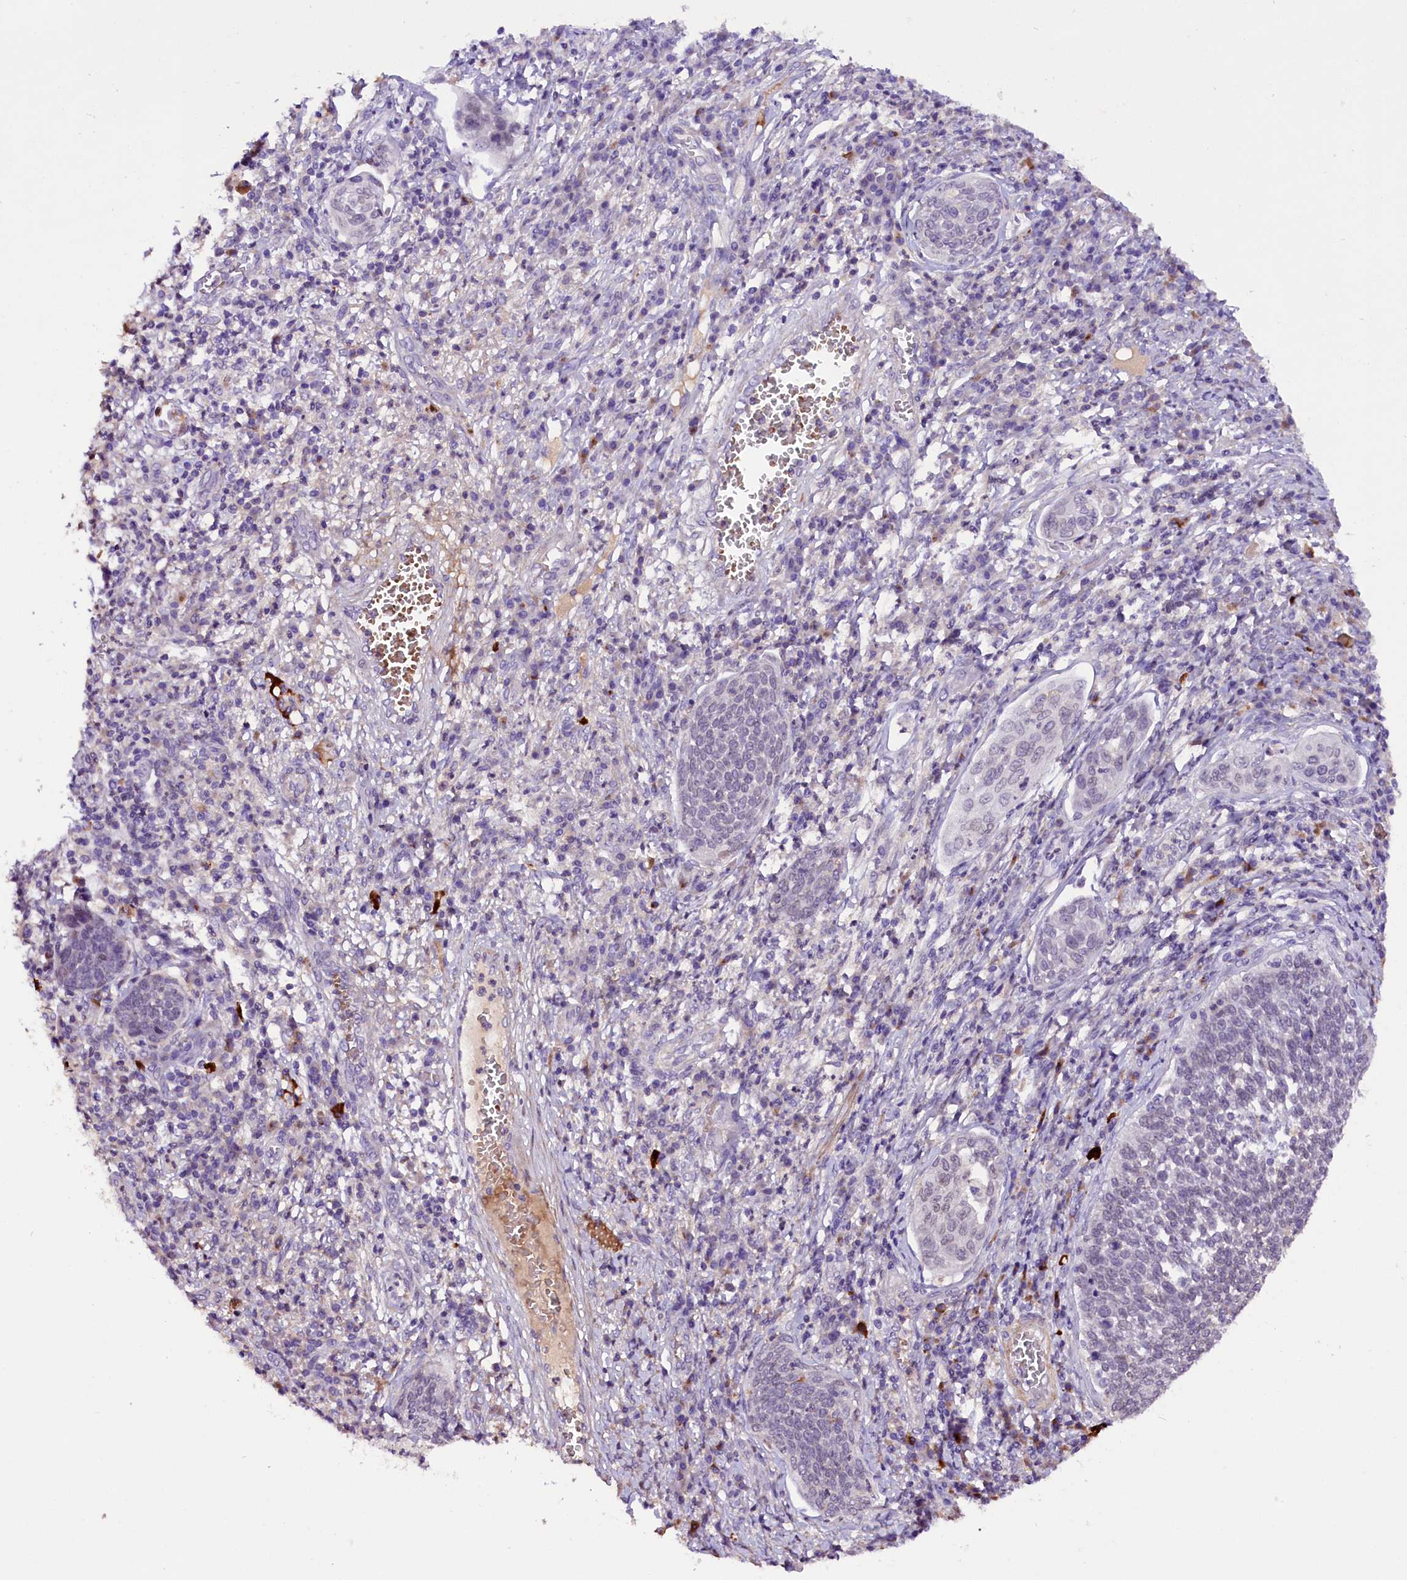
{"staining": {"intensity": "negative", "quantity": "none", "location": "none"}, "tissue": "cervical cancer", "cell_type": "Tumor cells", "image_type": "cancer", "snomed": [{"axis": "morphology", "description": "Squamous cell carcinoma, NOS"}, {"axis": "topography", "description": "Cervix"}], "caption": "This is a photomicrograph of IHC staining of cervical cancer, which shows no staining in tumor cells.", "gene": "MEX3B", "patient": {"sex": "female", "age": 34}}